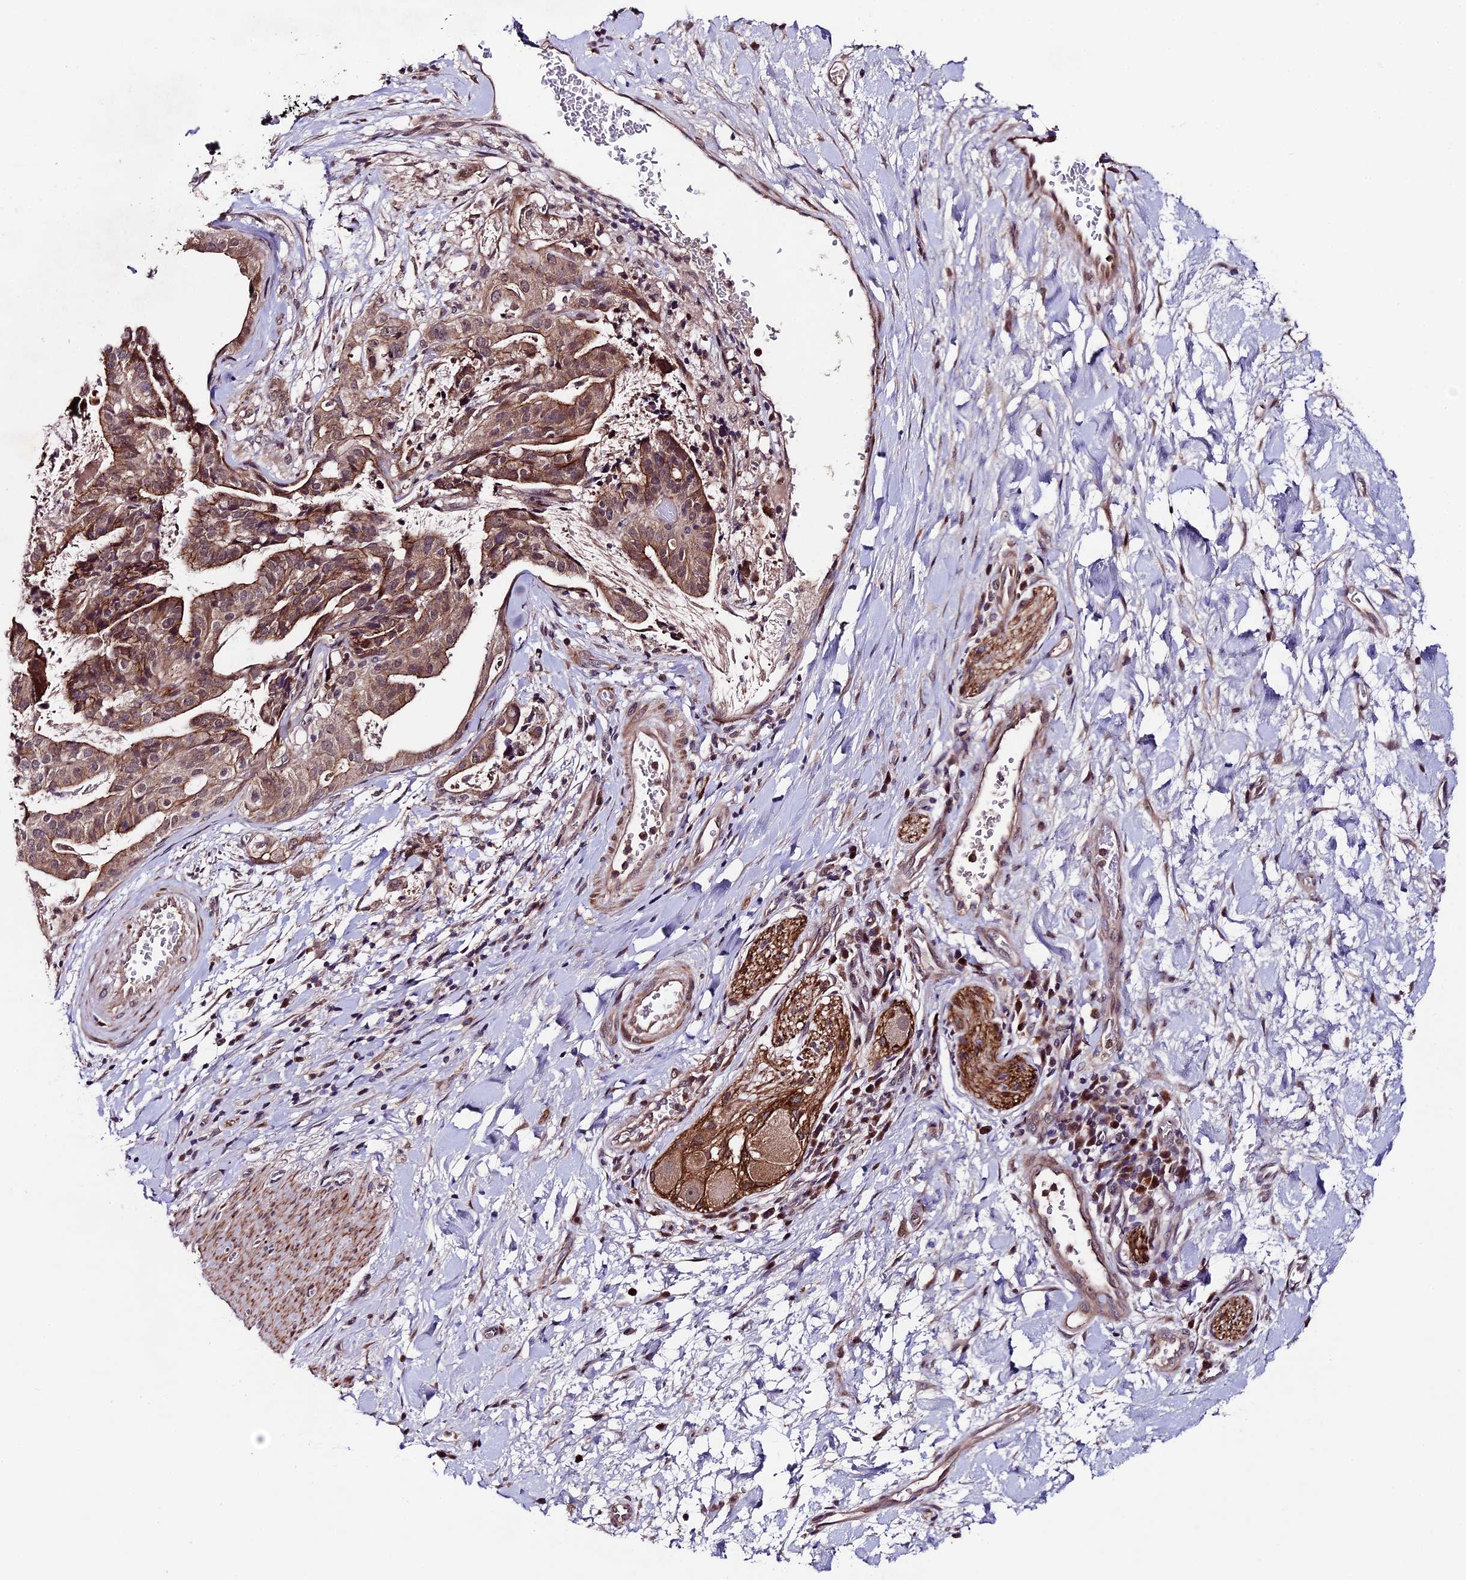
{"staining": {"intensity": "moderate", "quantity": ">75%", "location": "cytoplasmic/membranous"}, "tissue": "stomach cancer", "cell_type": "Tumor cells", "image_type": "cancer", "snomed": [{"axis": "morphology", "description": "Adenocarcinoma, NOS"}, {"axis": "topography", "description": "Stomach"}], "caption": "Immunohistochemistry (IHC) staining of adenocarcinoma (stomach), which displays medium levels of moderate cytoplasmic/membranous positivity in about >75% of tumor cells indicating moderate cytoplasmic/membranous protein staining. The staining was performed using DAB (brown) for protein detection and nuclei were counterstained in hematoxylin (blue).", "gene": "SIPA1L3", "patient": {"sex": "male", "age": 48}}